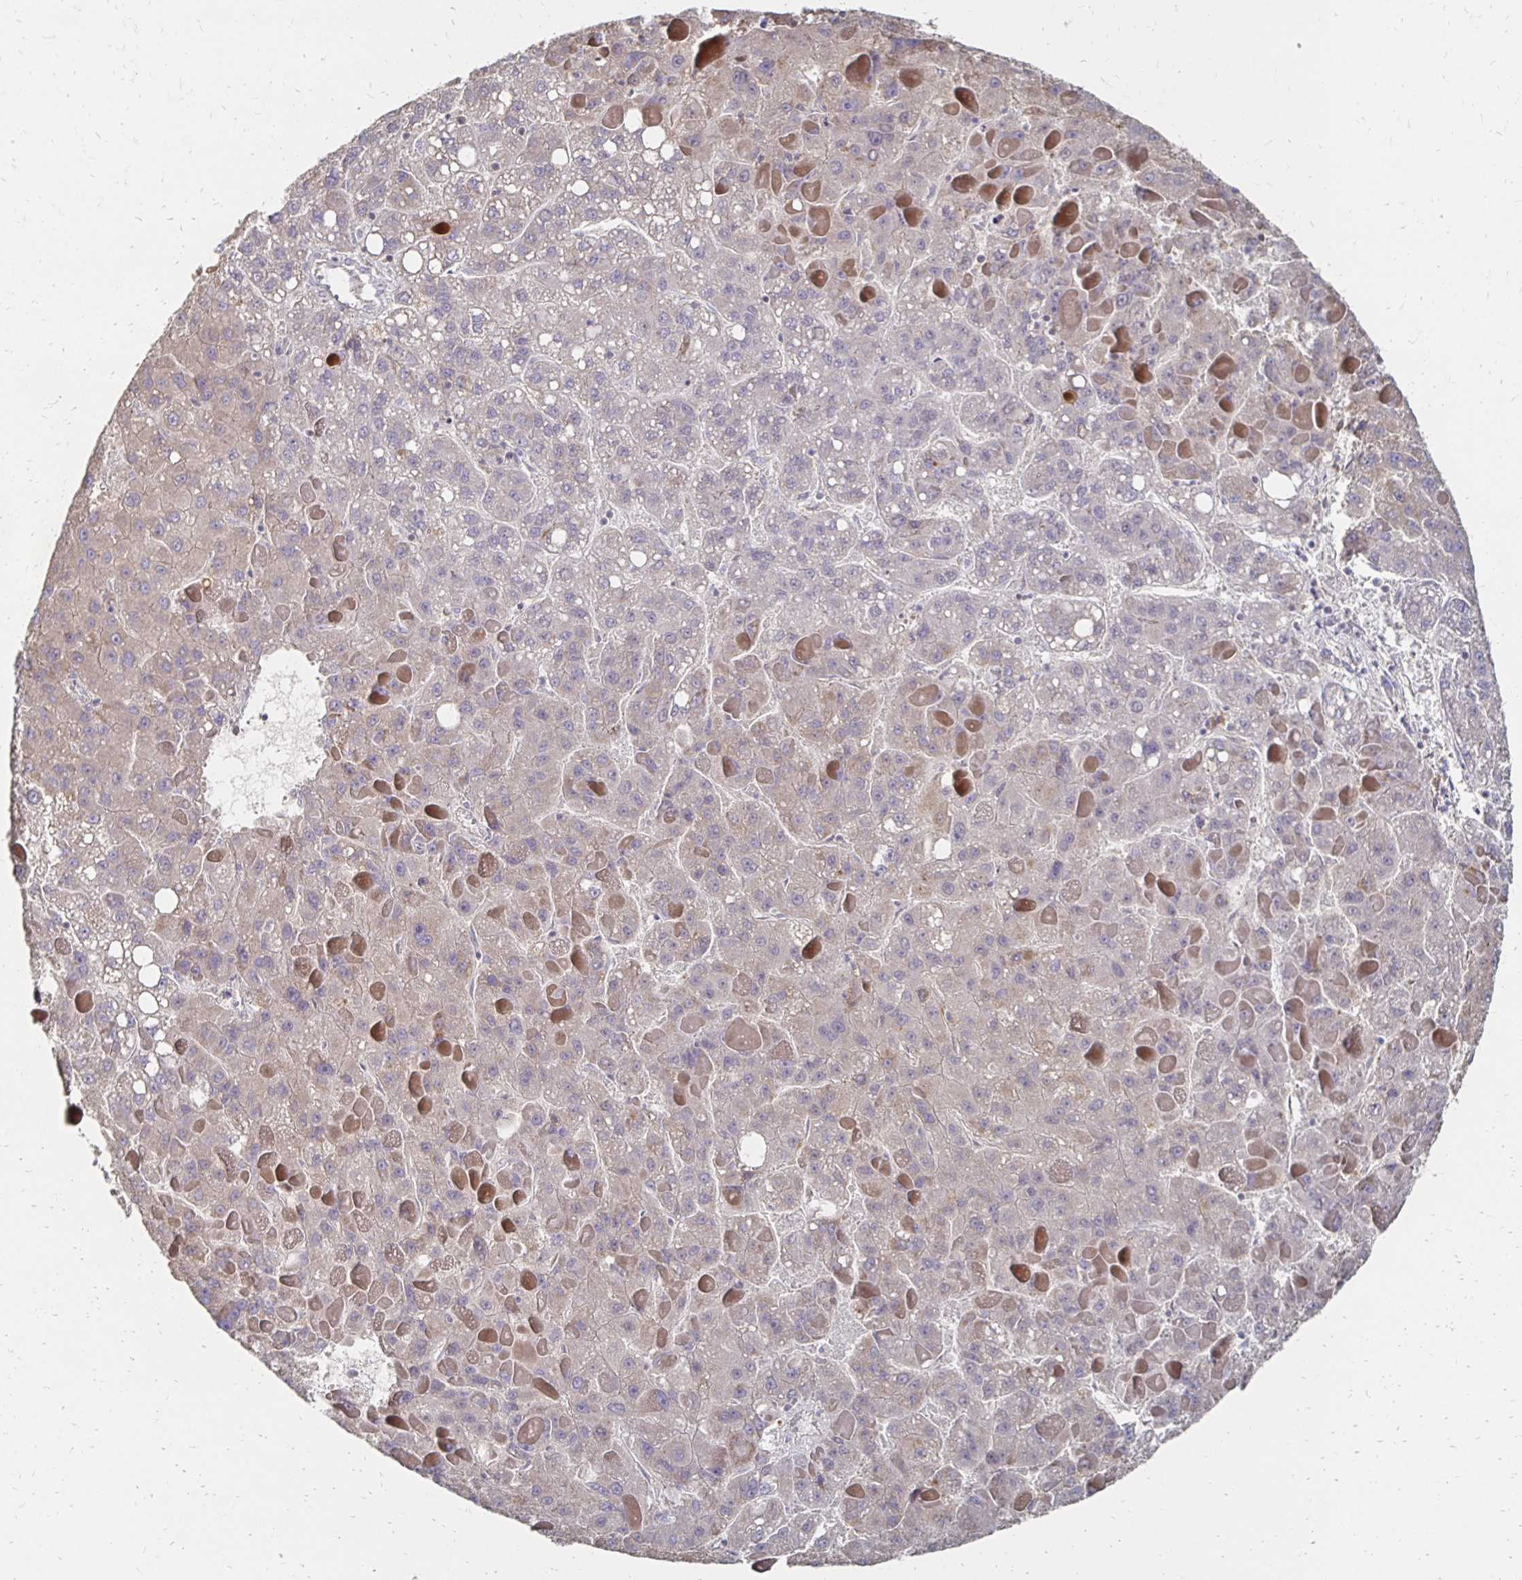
{"staining": {"intensity": "weak", "quantity": "25%-75%", "location": "cytoplasmic/membranous"}, "tissue": "liver cancer", "cell_type": "Tumor cells", "image_type": "cancer", "snomed": [{"axis": "morphology", "description": "Carcinoma, Hepatocellular, NOS"}, {"axis": "topography", "description": "Liver"}], "caption": "Liver hepatocellular carcinoma was stained to show a protein in brown. There is low levels of weak cytoplasmic/membranous expression in approximately 25%-75% of tumor cells.", "gene": "ZNF727", "patient": {"sex": "female", "age": 82}}